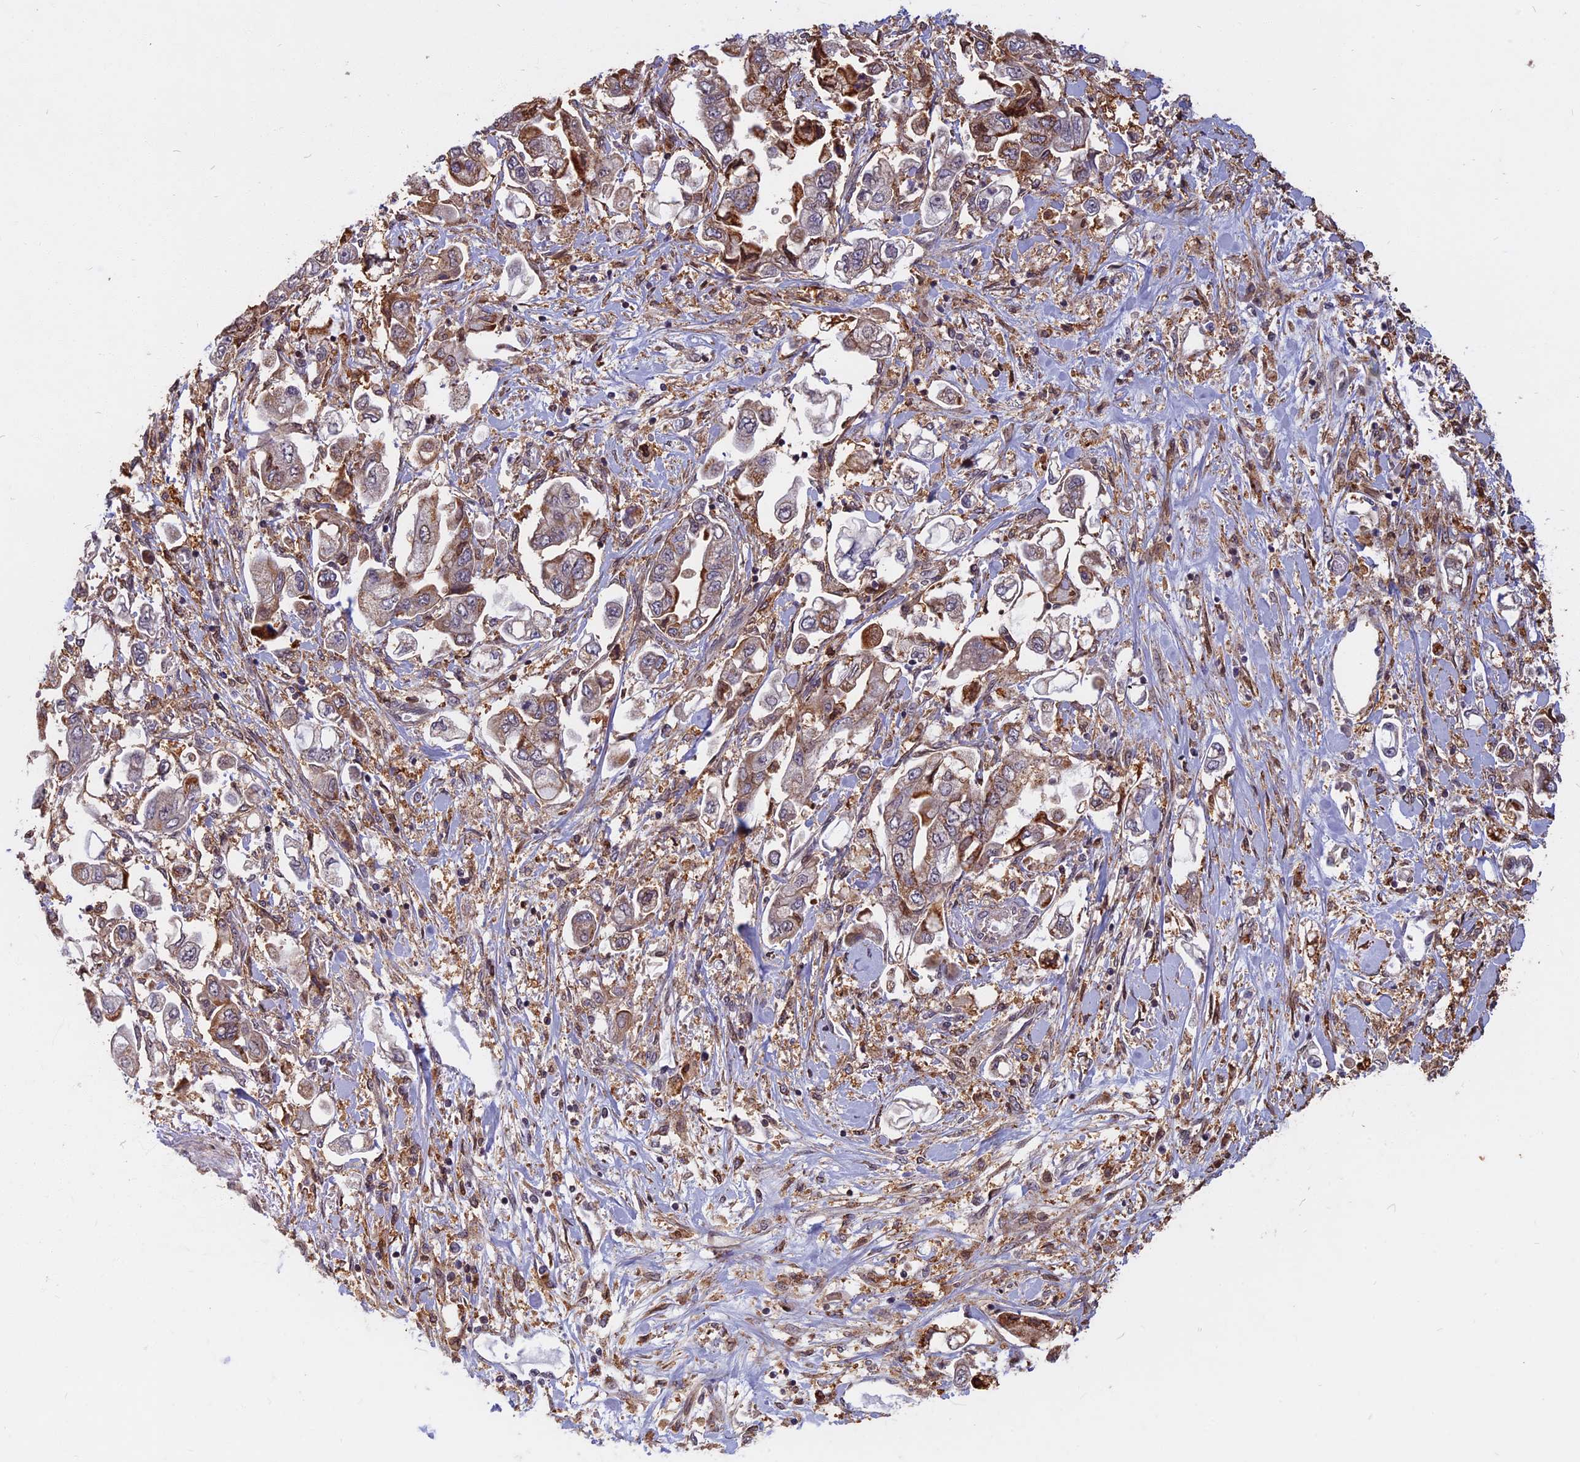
{"staining": {"intensity": "moderate", "quantity": "<25%", "location": "cytoplasmic/membranous"}, "tissue": "stomach cancer", "cell_type": "Tumor cells", "image_type": "cancer", "snomed": [{"axis": "morphology", "description": "Adenocarcinoma, NOS"}, {"axis": "topography", "description": "Stomach"}], "caption": "Stomach adenocarcinoma was stained to show a protein in brown. There is low levels of moderate cytoplasmic/membranous expression in about <25% of tumor cells. (Stains: DAB in brown, nuclei in blue, Microscopy: brightfield microscopy at high magnification).", "gene": "SPG11", "patient": {"sex": "male", "age": 62}}